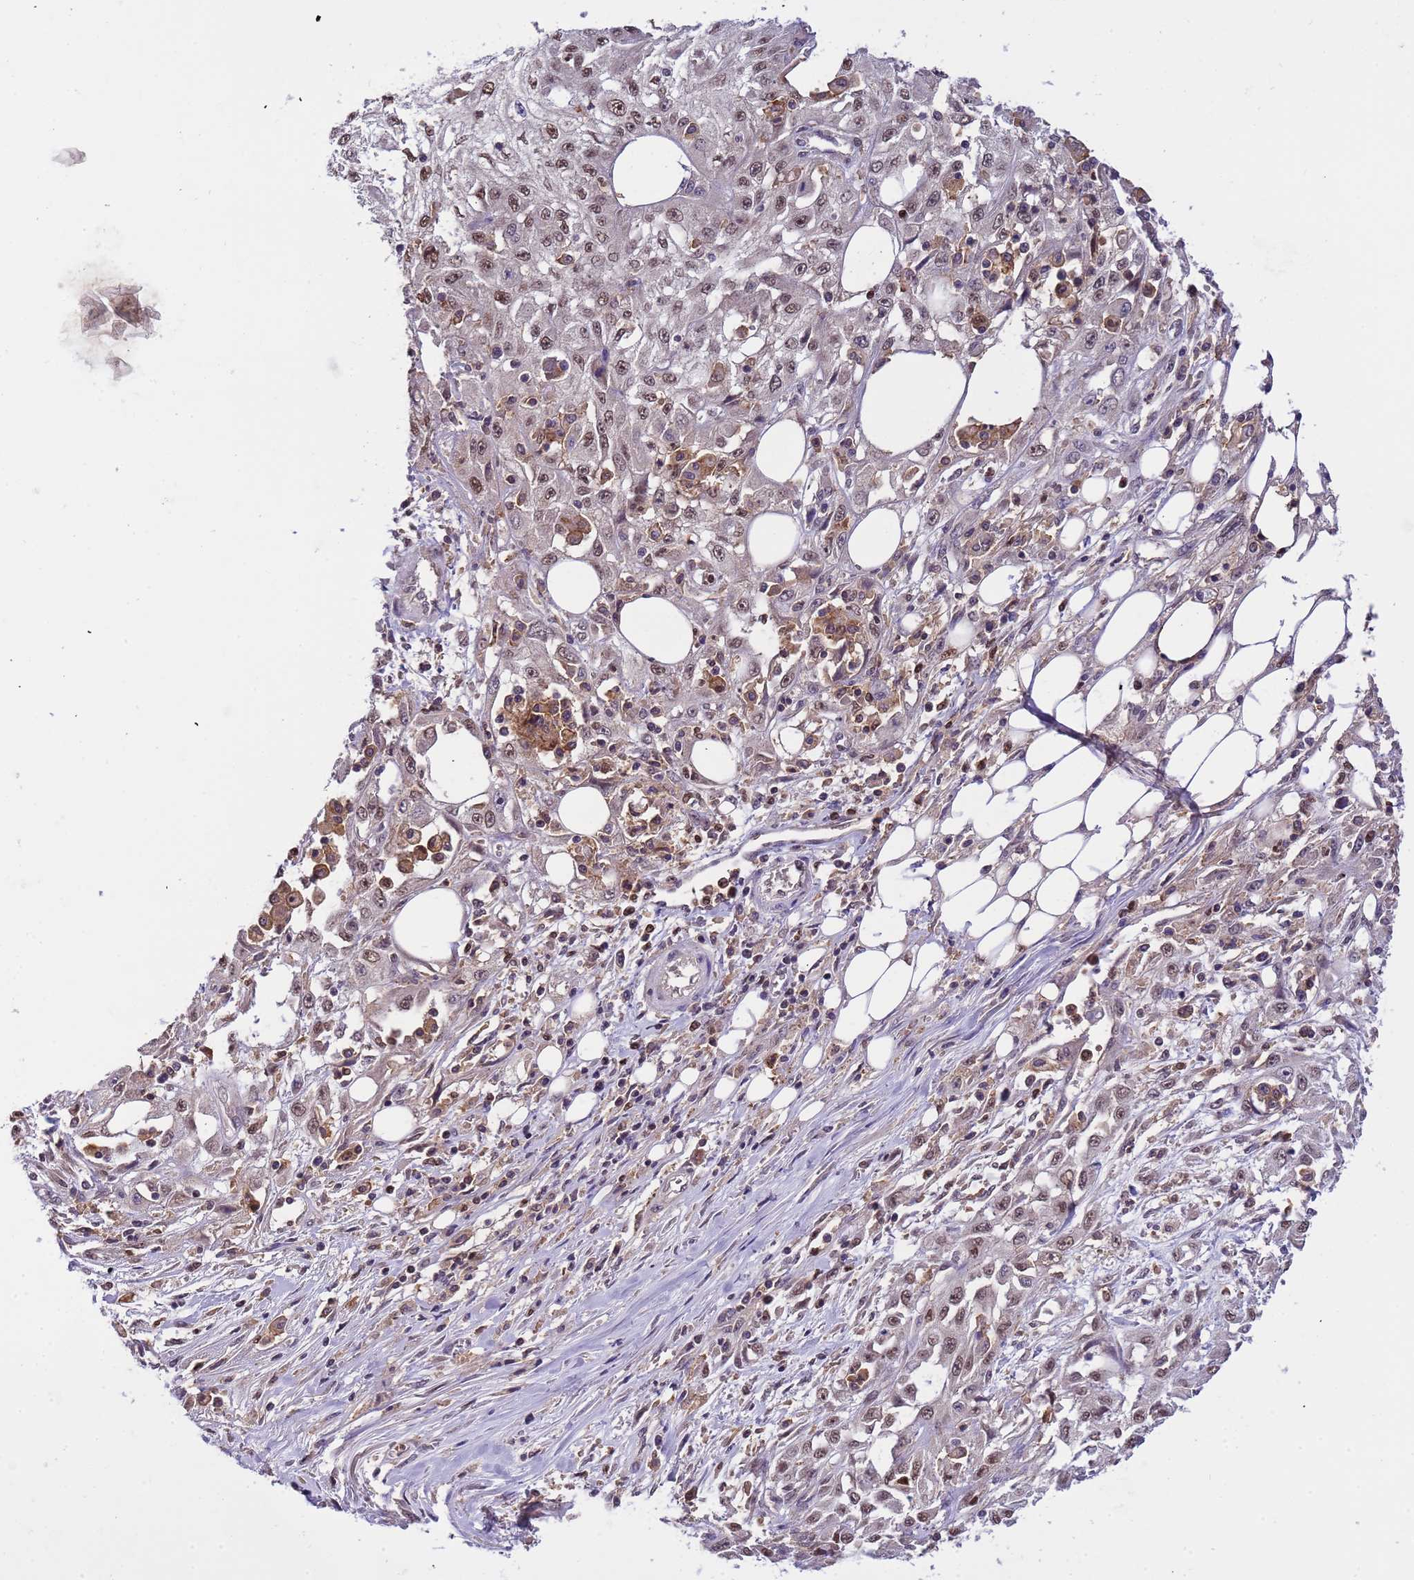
{"staining": {"intensity": "moderate", "quantity": "25%-75%", "location": "nuclear"}, "tissue": "skin cancer", "cell_type": "Tumor cells", "image_type": "cancer", "snomed": [{"axis": "morphology", "description": "Squamous cell carcinoma, NOS"}, {"axis": "morphology", "description": "Squamous cell carcinoma, metastatic, NOS"}, {"axis": "topography", "description": "Skin"}, {"axis": "topography", "description": "Lymph node"}], "caption": "Brown immunohistochemical staining in skin metastatic squamous cell carcinoma shows moderate nuclear positivity in approximately 25%-75% of tumor cells.", "gene": "CD53", "patient": {"sex": "male", "age": 75}}